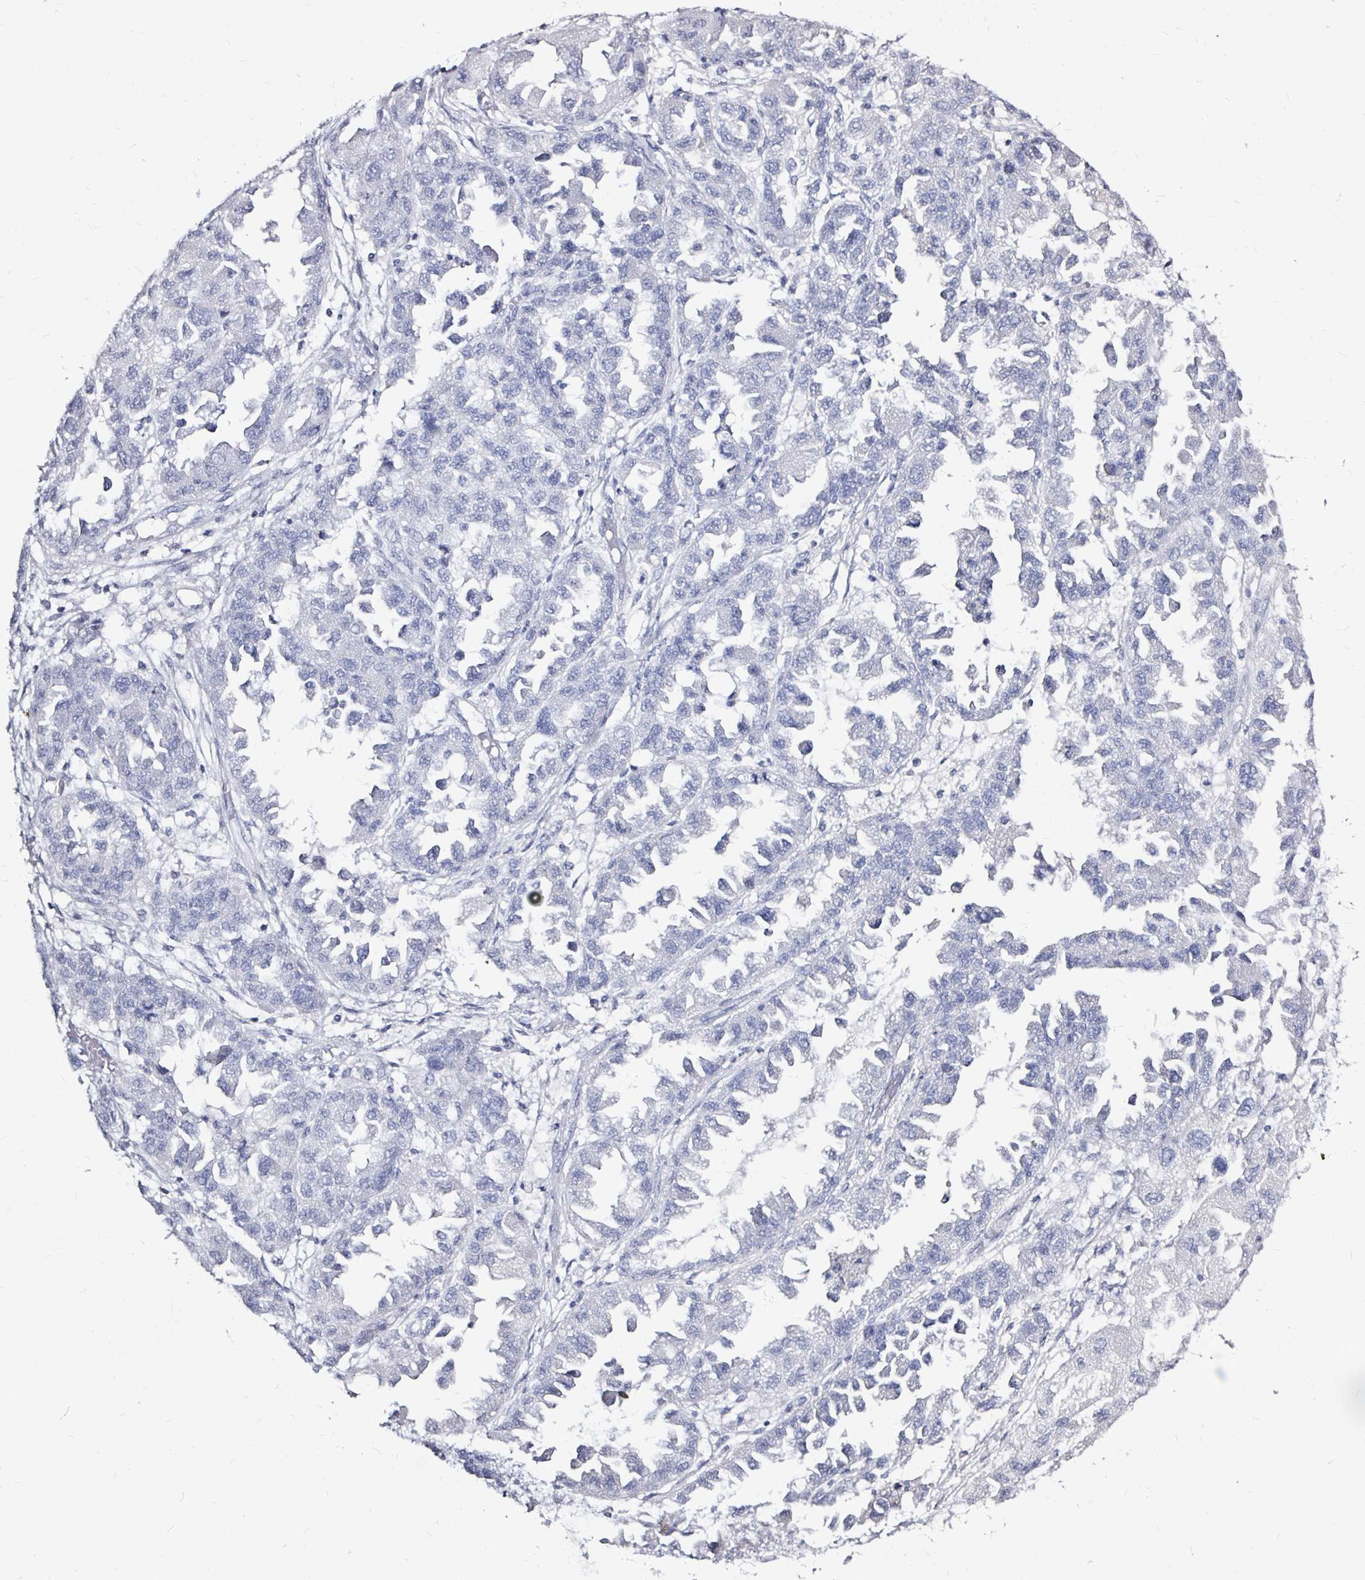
{"staining": {"intensity": "negative", "quantity": "none", "location": "none"}, "tissue": "ovarian cancer", "cell_type": "Tumor cells", "image_type": "cancer", "snomed": [{"axis": "morphology", "description": "Cystadenocarcinoma, serous, NOS"}, {"axis": "topography", "description": "Ovary"}], "caption": "Tumor cells are negative for brown protein staining in serous cystadenocarcinoma (ovarian).", "gene": "LUZP4", "patient": {"sex": "female", "age": 84}}